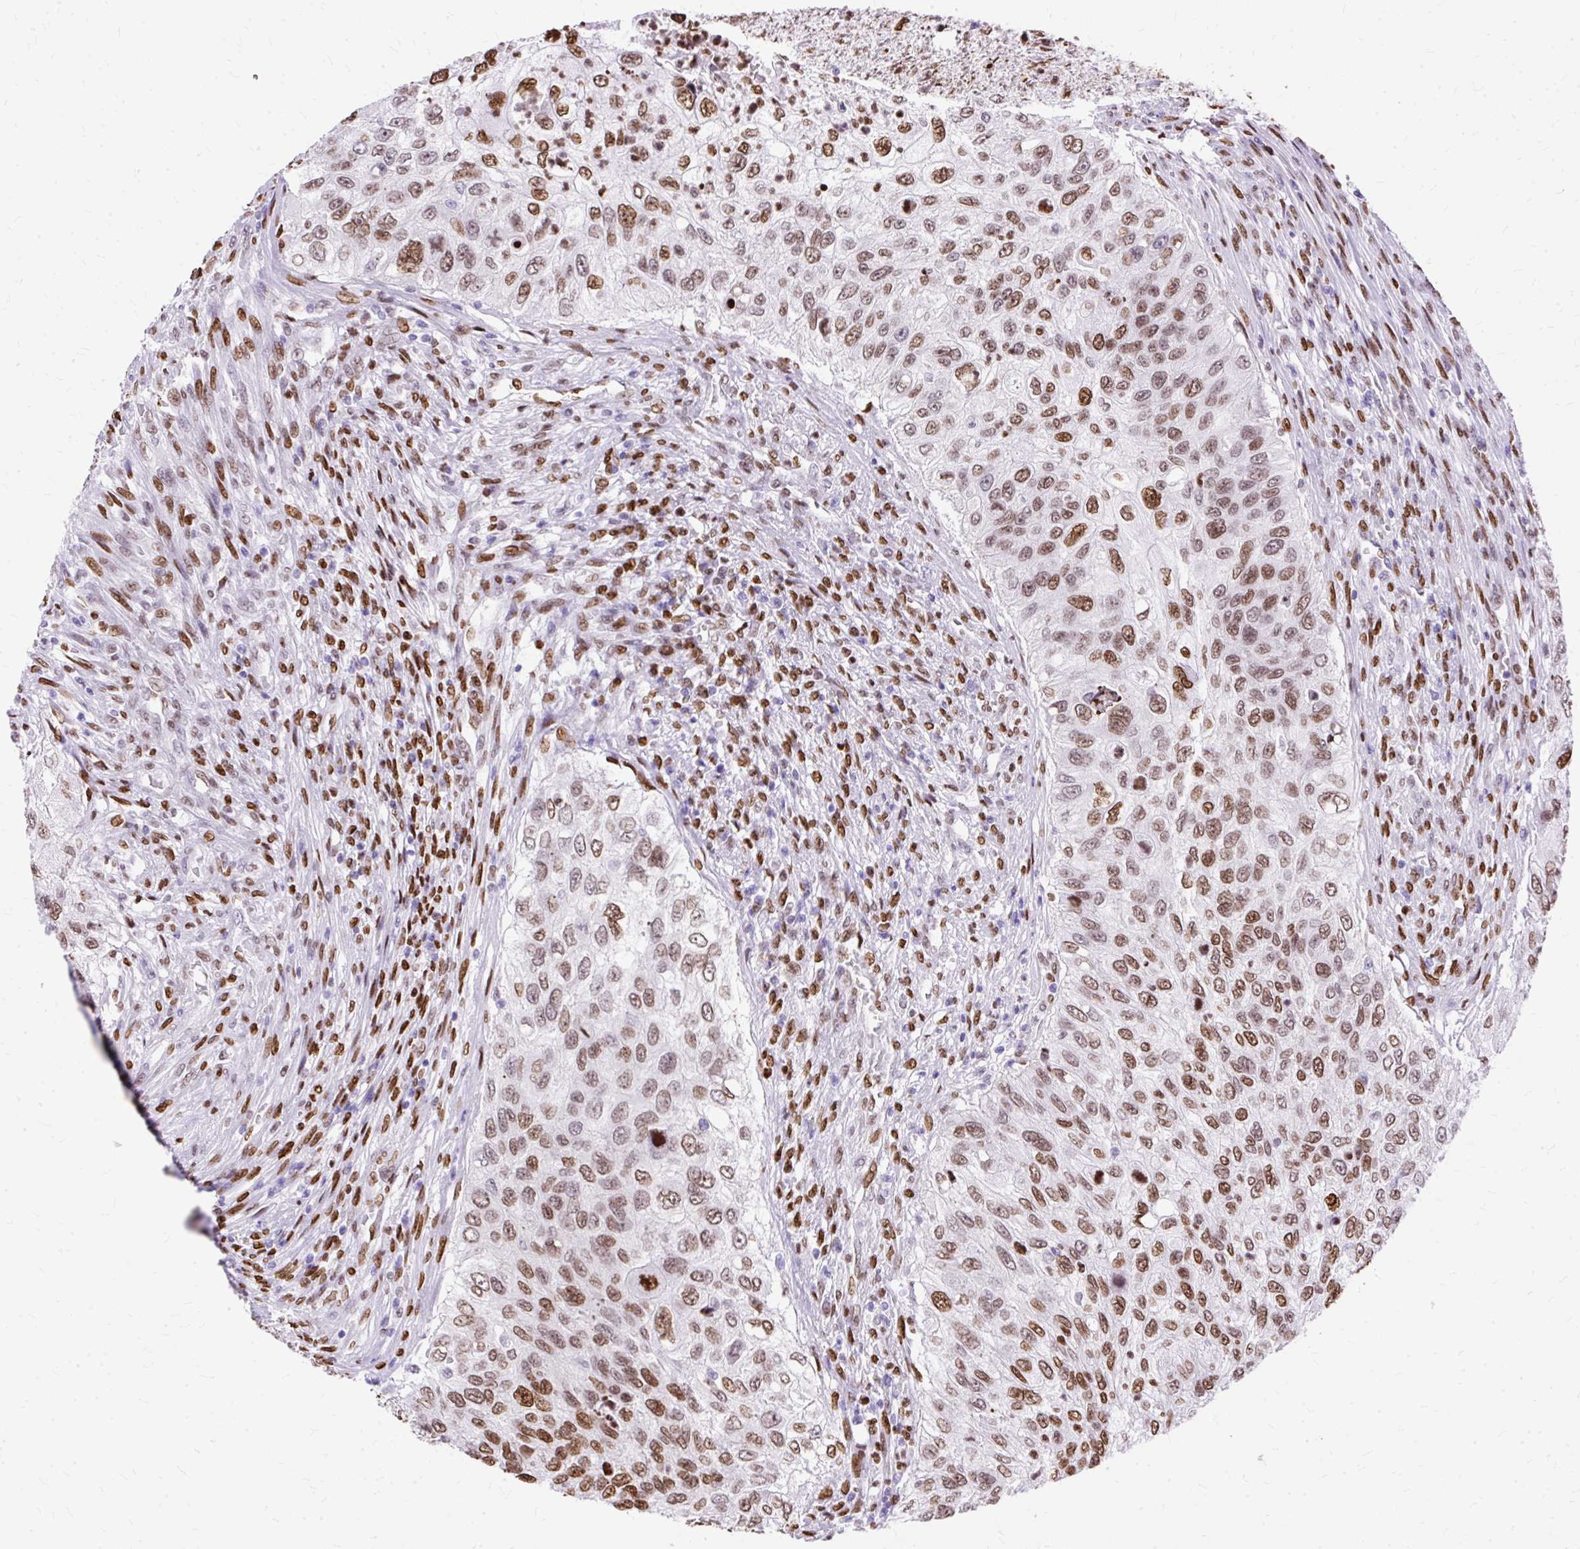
{"staining": {"intensity": "moderate", "quantity": ">75%", "location": "nuclear"}, "tissue": "urothelial cancer", "cell_type": "Tumor cells", "image_type": "cancer", "snomed": [{"axis": "morphology", "description": "Urothelial carcinoma, High grade"}, {"axis": "topography", "description": "Urinary bladder"}], "caption": "Urothelial cancer was stained to show a protein in brown. There is medium levels of moderate nuclear expression in about >75% of tumor cells.", "gene": "TMEM184C", "patient": {"sex": "female", "age": 60}}